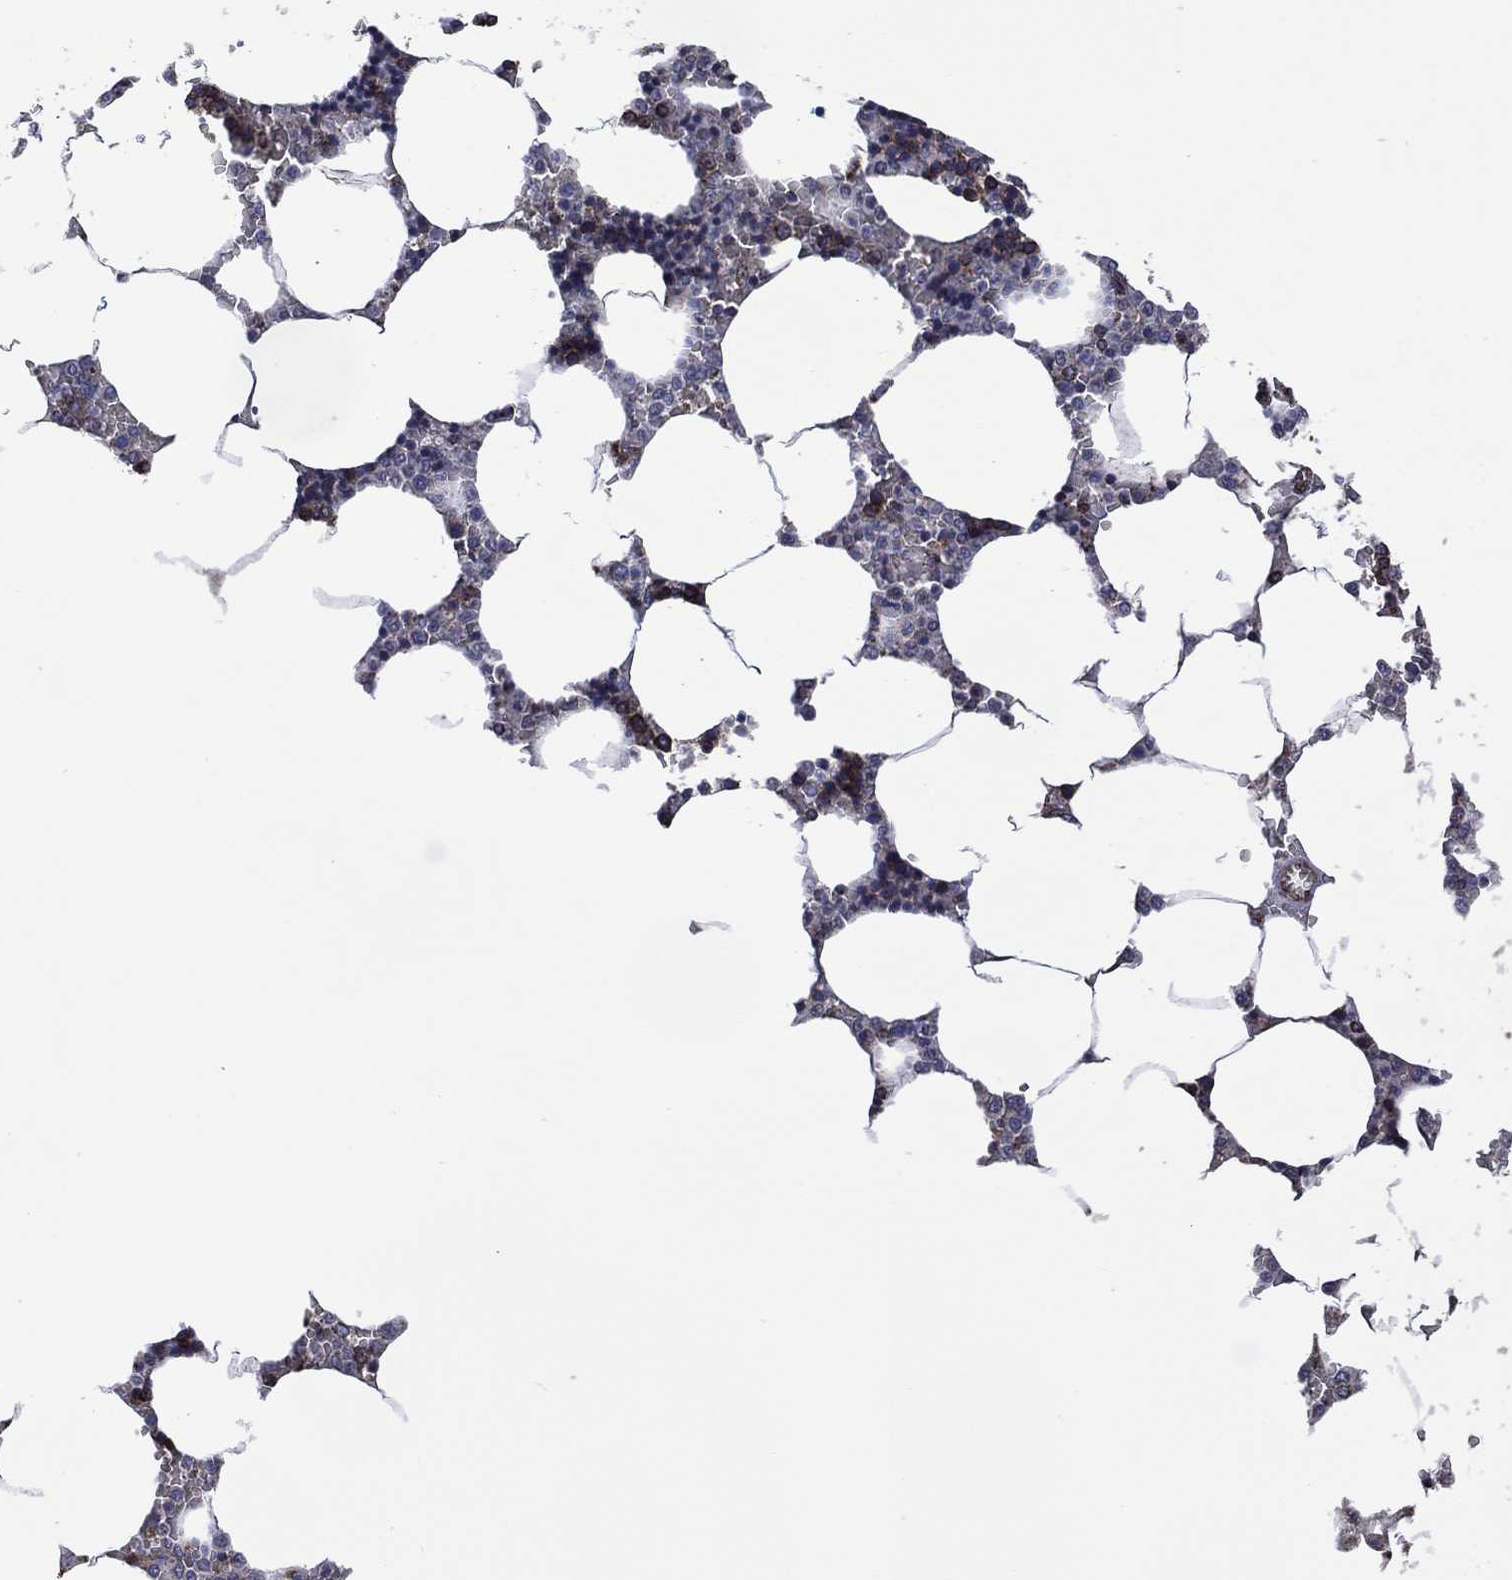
{"staining": {"intensity": "strong", "quantity": "<25%", "location": "cytoplasmic/membranous"}, "tissue": "bone marrow", "cell_type": "Hematopoietic cells", "image_type": "normal", "snomed": [{"axis": "morphology", "description": "Normal tissue, NOS"}, {"axis": "topography", "description": "Bone marrow"}], "caption": "A brown stain shows strong cytoplasmic/membranous expression of a protein in hematopoietic cells of unremarkable human bone marrow.", "gene": "HTD2", "patient": {"sex": "male", "age": 63}}